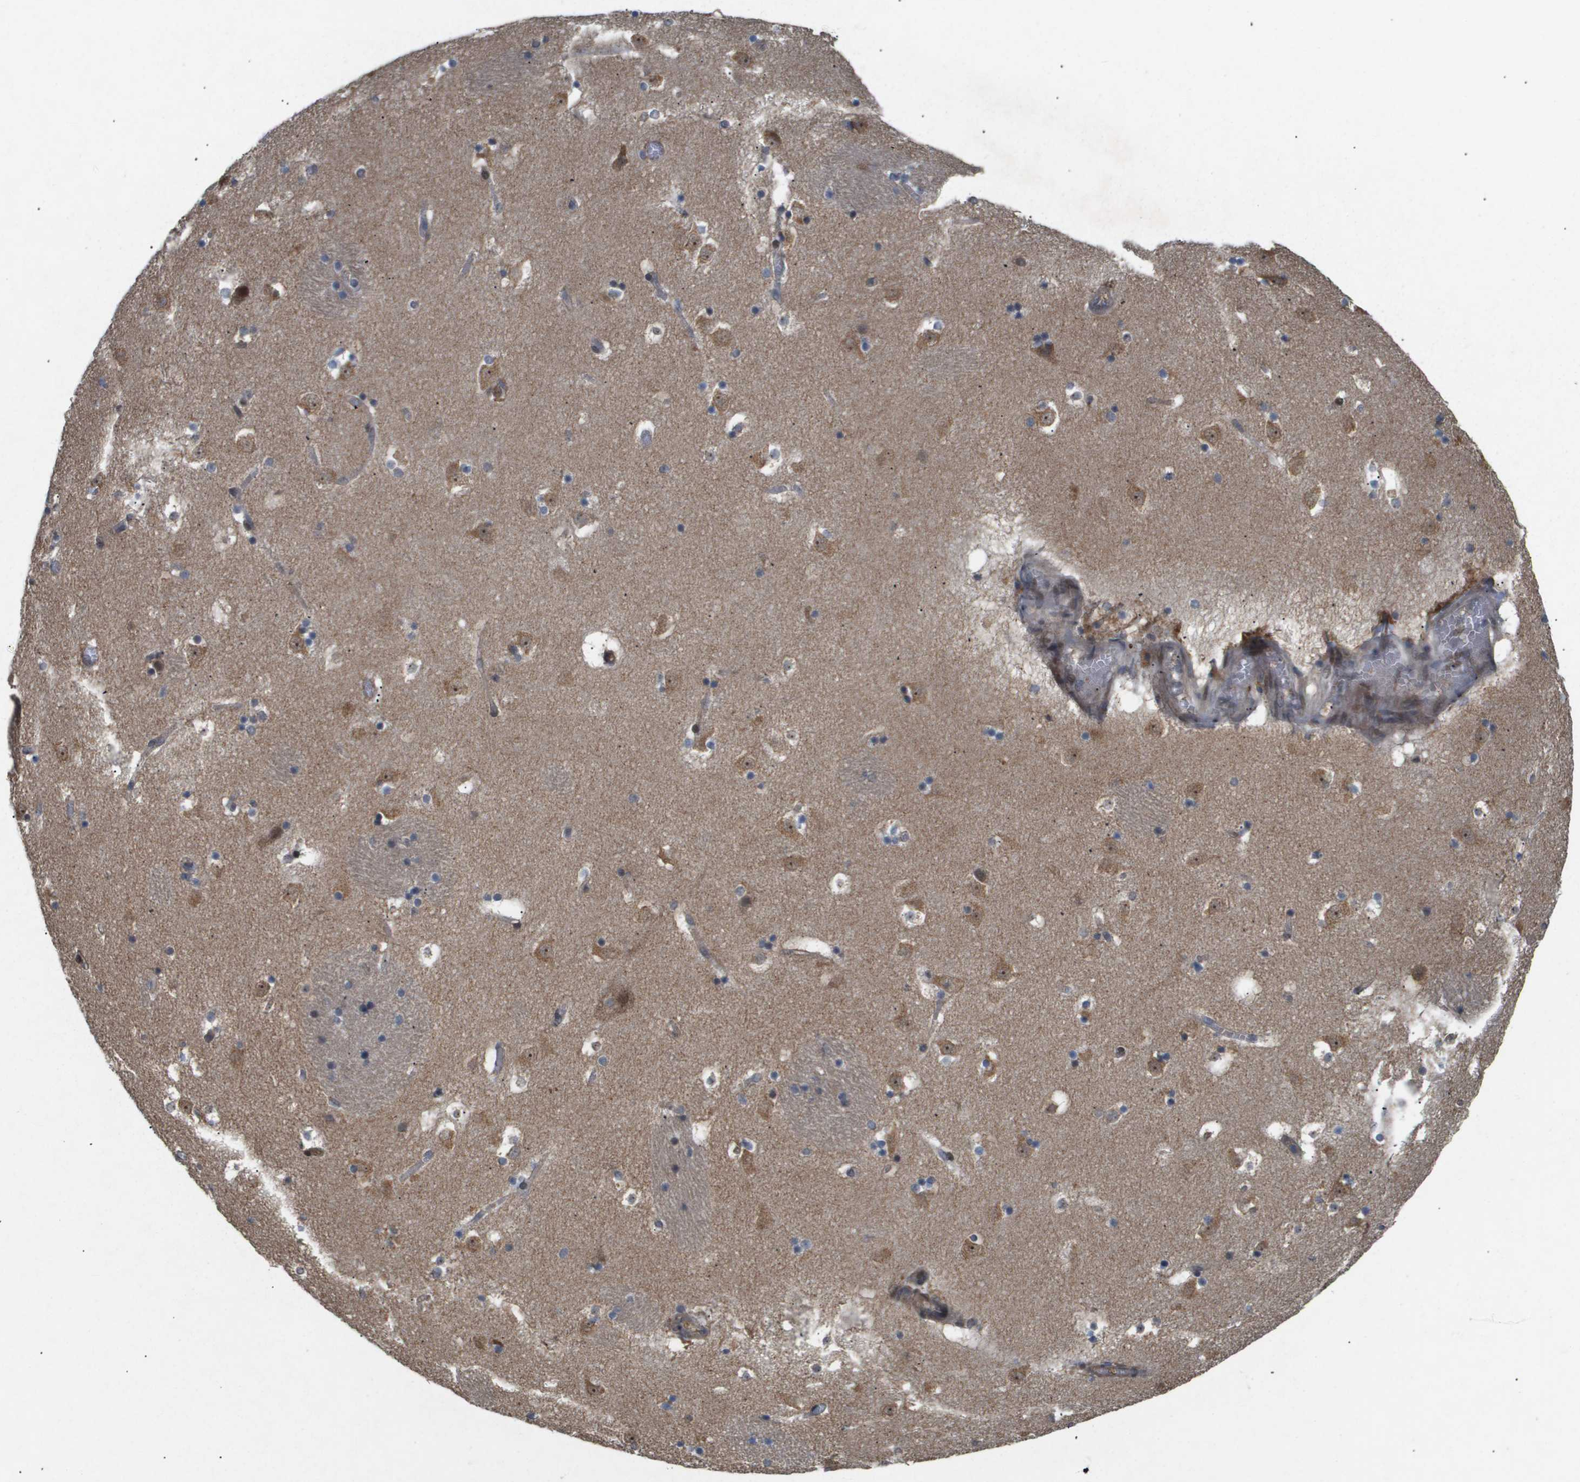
{"staining": {"intensity": "negative", "quantity": "none", "location": "none"}, "tissue": "caudate", "cell_type": "Glial cells", "image_type": "normal", "snomed": [{"axis": "morphology", "description": "Normal tissue, NOS"}, {"axis": "topography", "description": "Lateral ventricle wall"}], "caption": "Caudate stained for a protein using immunohistochemistry reveals no staining glial cells.", "gene": "PDGFB", "patient": {"sex": "male", "age": 45}}